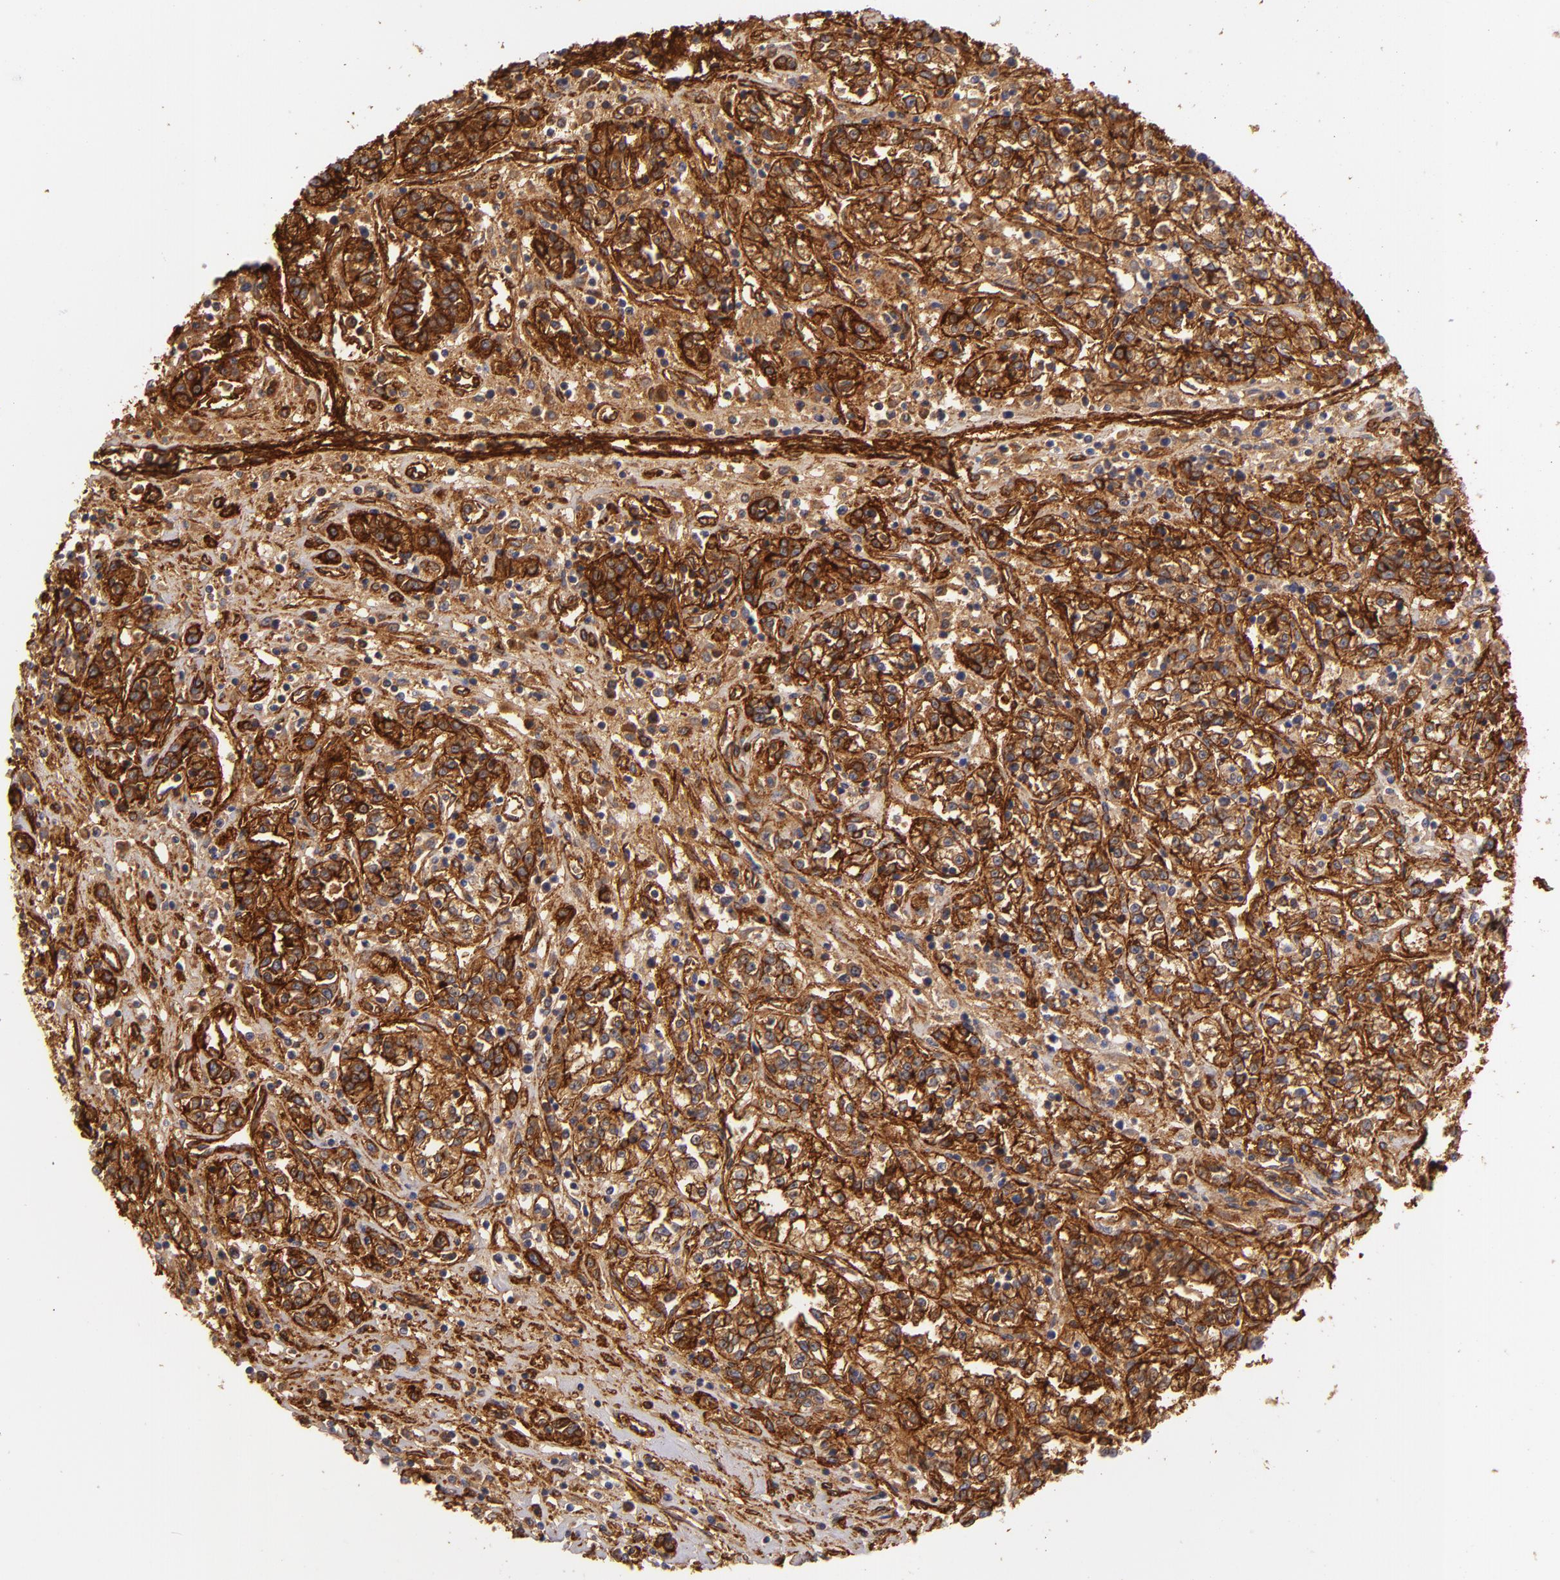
{"staining": {"intensity": "strong", "quantity": ">75%", "location": "cytoplasmic/membranous"}, "tissue": "renal cancer", "cell_type": "Tumor cells", "image_type": "cancer", "snomed": [{"axis": "morphology", "description": "Adenocarcinoma, NOS"}, {"axis": "topography", "description": "Kidney"}], "caption": "Immunohistochemistry (IHC) (DAB (3,3'-diaminobenzidine)) staining of adenocarcinoma (renal) exhibits strong cytoplasmic/membranous protein staining in approximately >75% of tumor cells. (IHC, brightfield microscopy, high magnification).", "gene": "CD151", "patient": {"sex": "female", "age": 76}}